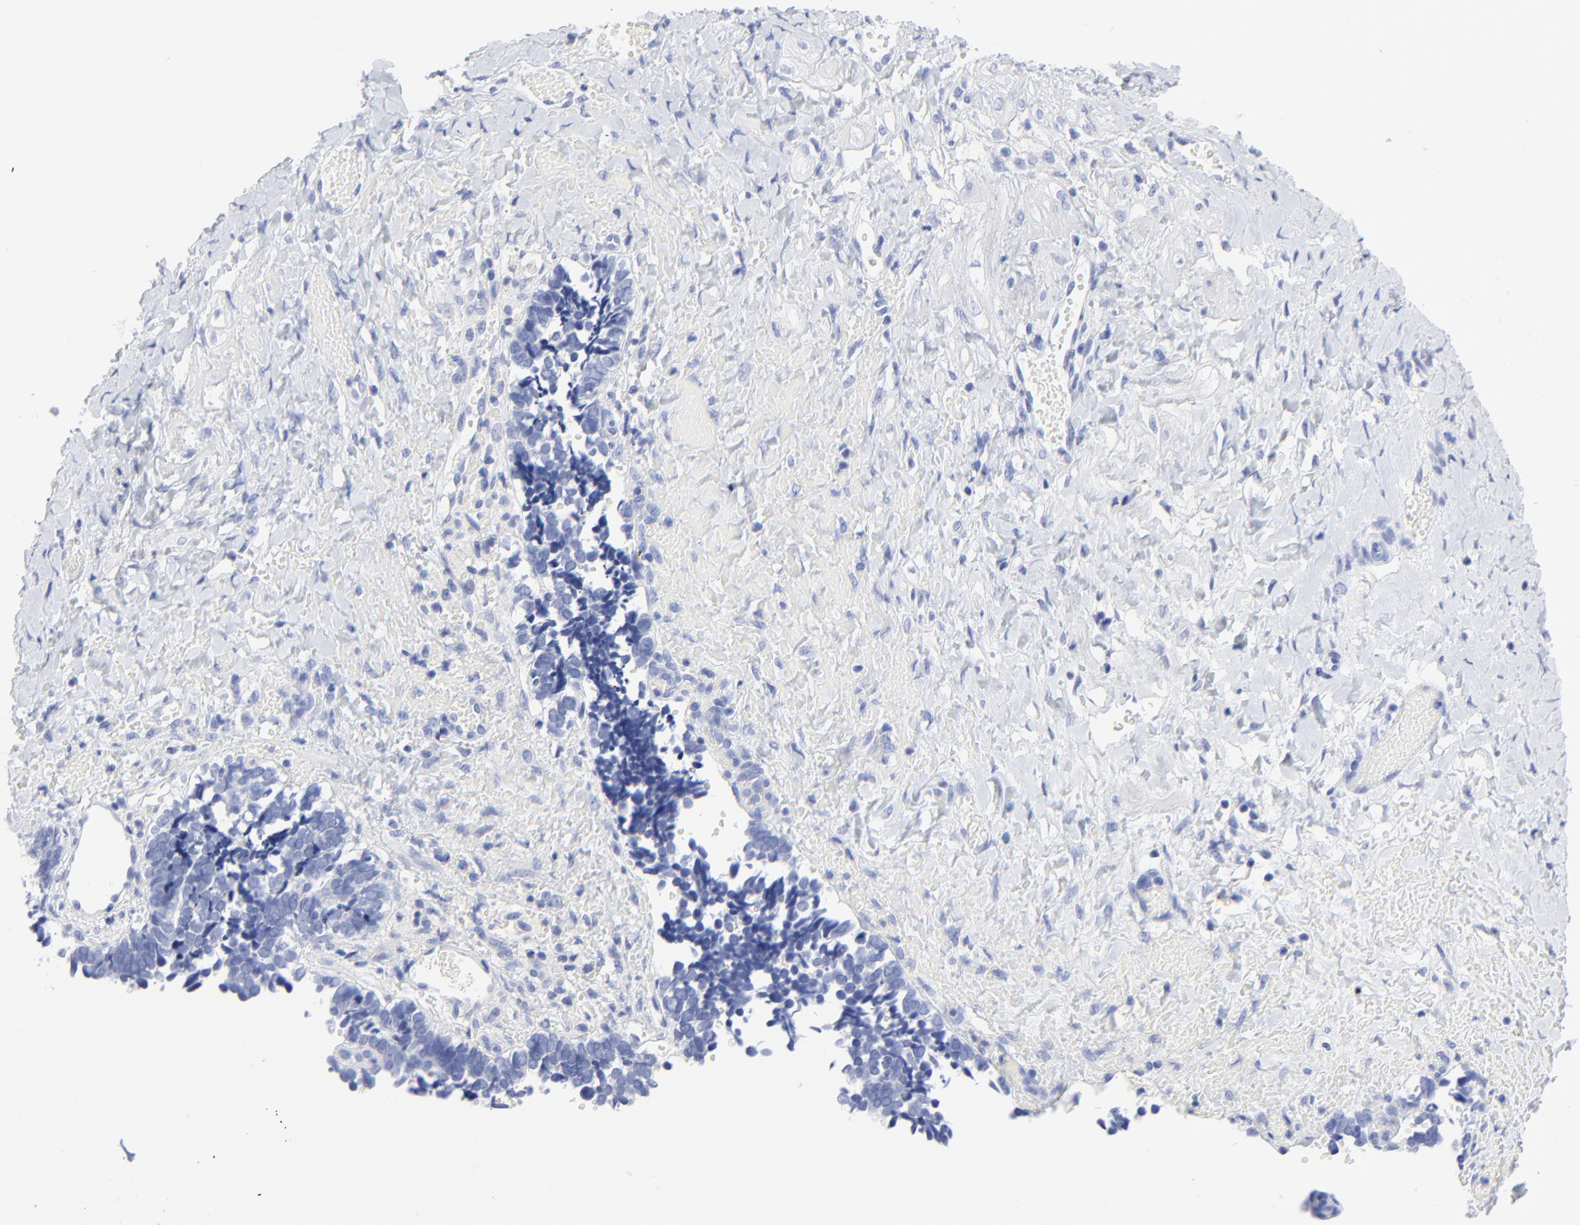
{"staining": {"intensity": "negative", "quantity": "none", "location": "none"}, "tissue": "ovarian cancer", "cell_type": "Tumor cells", "image_type": "cancer", "snomed": [{"axis": "morphology", "description": "Cystadenocarcinoma, serous, NOS"}, {"axis": "topography", "description": "Ovary"}], "caption": "Protein analysis of ovarian cancer (serous cystadenocarcinoma) reveals no significant staining in tumor cells.", "gene": "PSD3", "patient": {"sex": "female", "age": 77}}